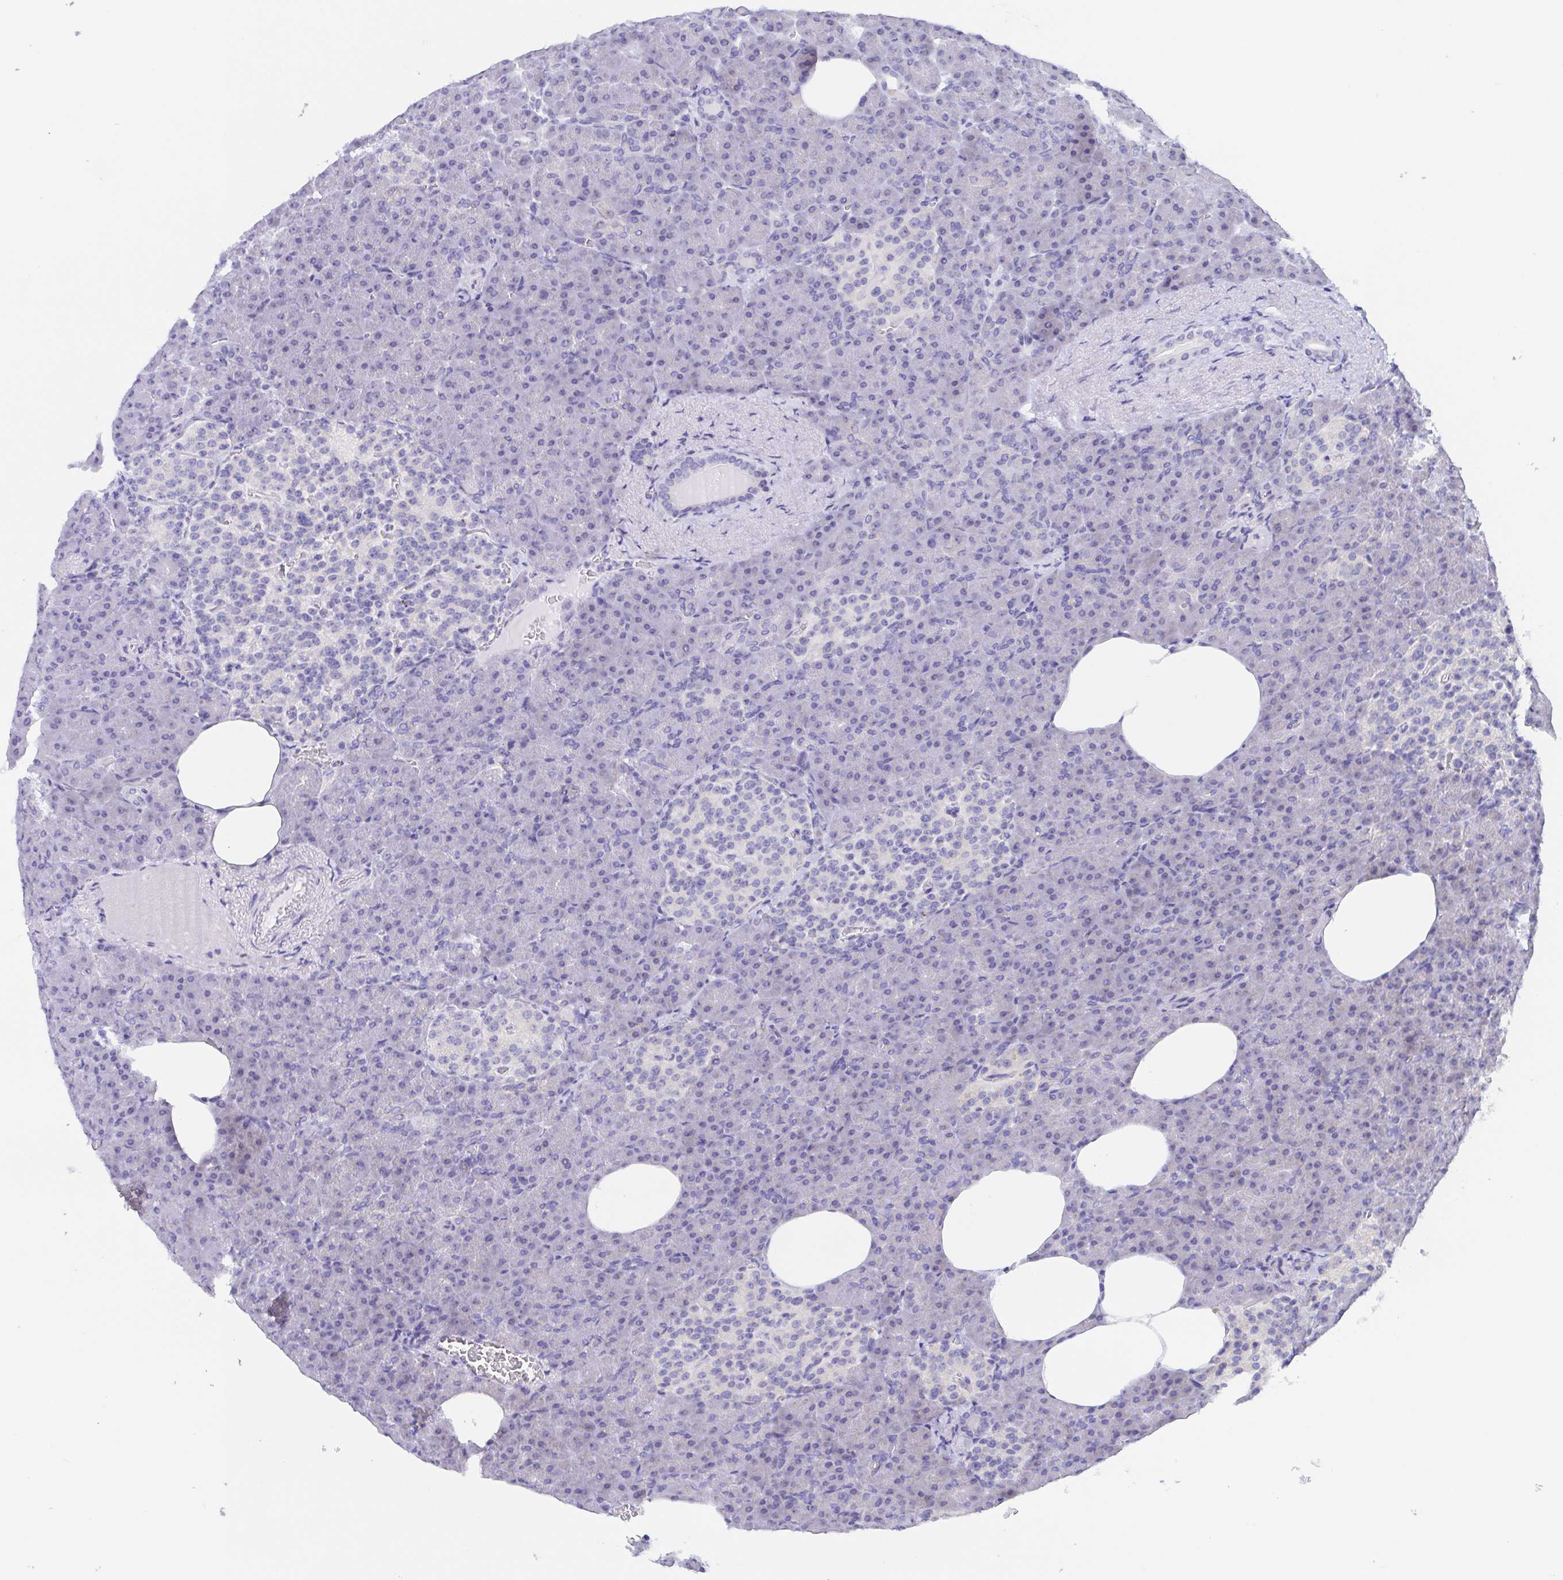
{"staining": {"intensity": "negative", "quantity": "none", "location": "none"}, "tissue": "pancreas", "cell_type": "Exocrine glandular cells", "image_type": "normal", "snomed": [{"axis": "morphology", "description": "Normal tissue, NOS"}, {"axis": "topography", "description": "Pancreas"}], "caption": "Photomicrograph shows no protein positivity in exocrine glandular cells of normal pancreas.", "gene": "MUCL3", "patient": {"sex": "female", "age": 74}}